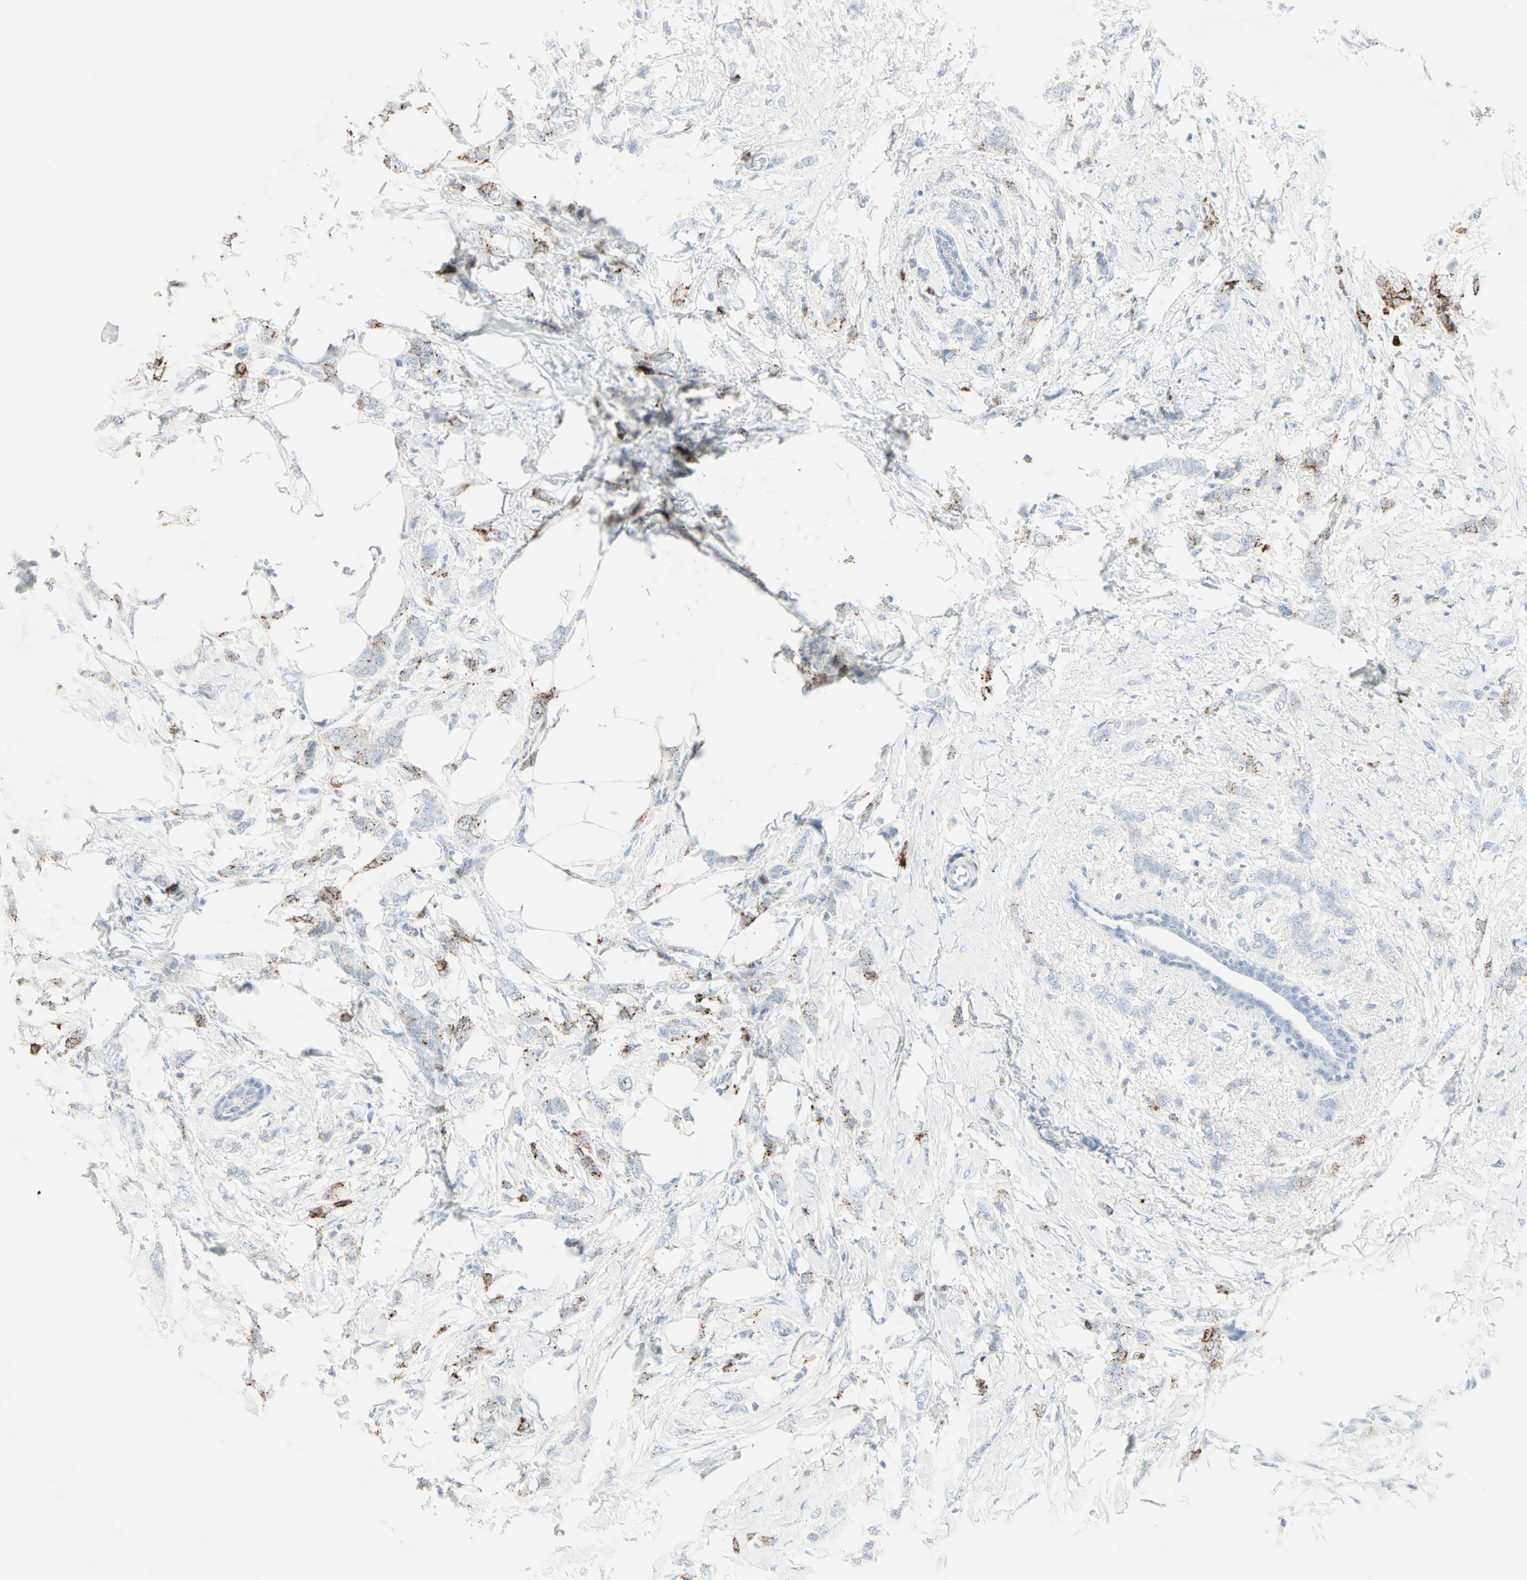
{"staining": {"intensity": "strong", "quantity": "<25%", "location": "cytoplasmic/membranous"}, "tissue": "breast cancer", "cell_type": "Tumor cells", "image_type": "cancer", "snomed": [{"axis": "morphology", "description": "Lobular carcinoma, in situ"}, {"axis": "morphology", "description": "Lobular carcinoma"}, {"axis": "topography", "description": "Breast"}], "caption": "Lobular carcinoma (breast) stained for a protein reveals strong cytoplasmic/membranous positivity in tumor cells.", "gene": "CEACAM6", "patient": {"sex": "female", "age": 41}}